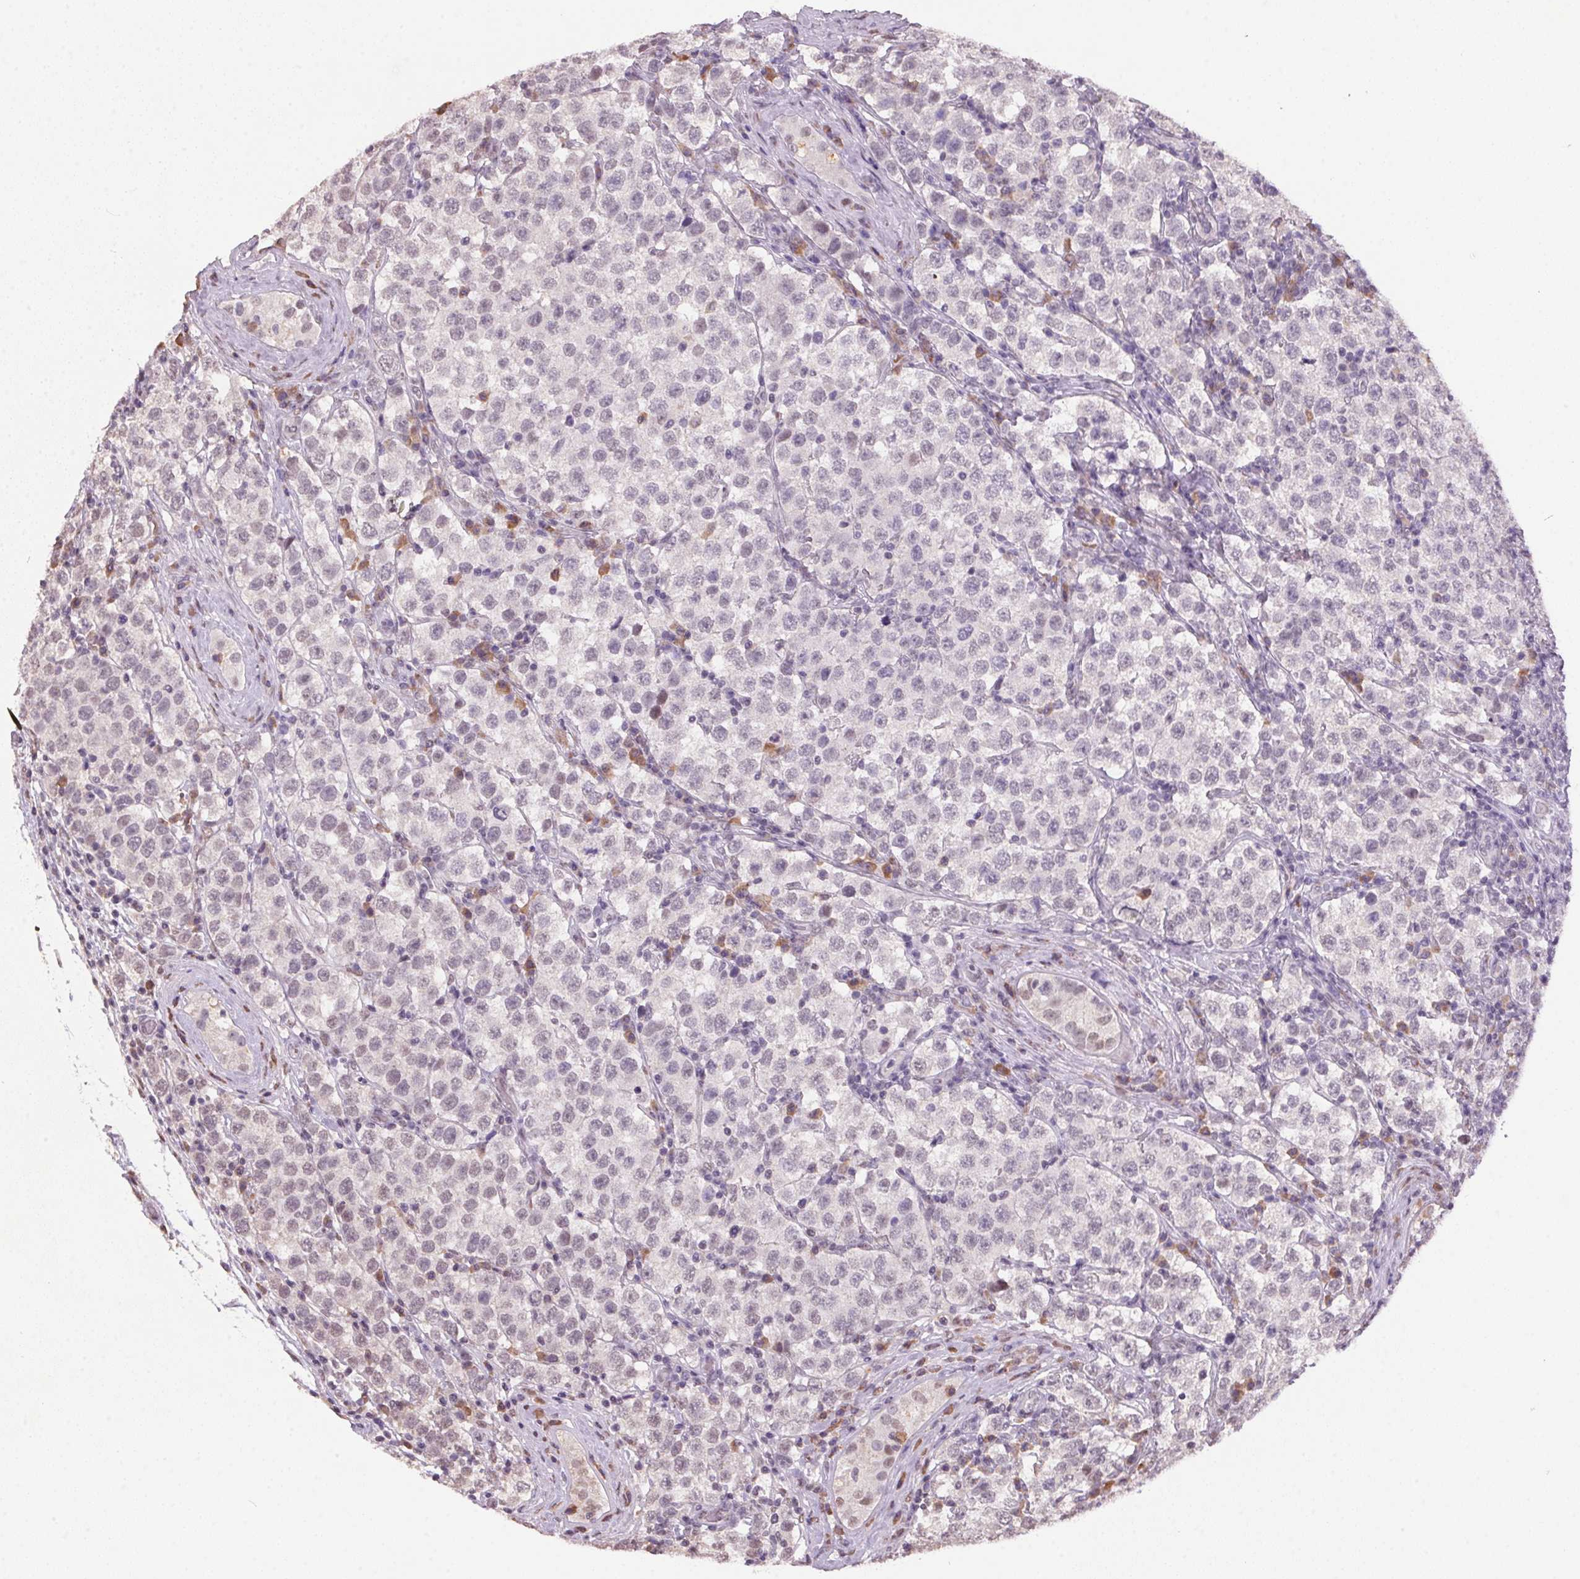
{"staining": {"intensity": "negative", "quantity": "none", "location": "none"}, "tissue": "testis cancer", "cell_type": "Tumor cells", "image_type": "cancer", "snomed": [{"axis": "morphology", "description": "Seminoma, NOS"}, {"axis": "topography", "description": "Testis"}], "caption": "Immunohistochemistry (IHC) image of neoplastic tissue: seminoma (testis) stained with DAB (3,3'-diaminobenzidine) reveals no significant protein expression in tumor cells. The staining was performed using DAB to visualize the protein expression in brown, while the nuclei were stained in blue with hematoxylin (Magnification: 20x).", "gene": "ZBTB4", "patient": {"sex": "male", "age": 34}}